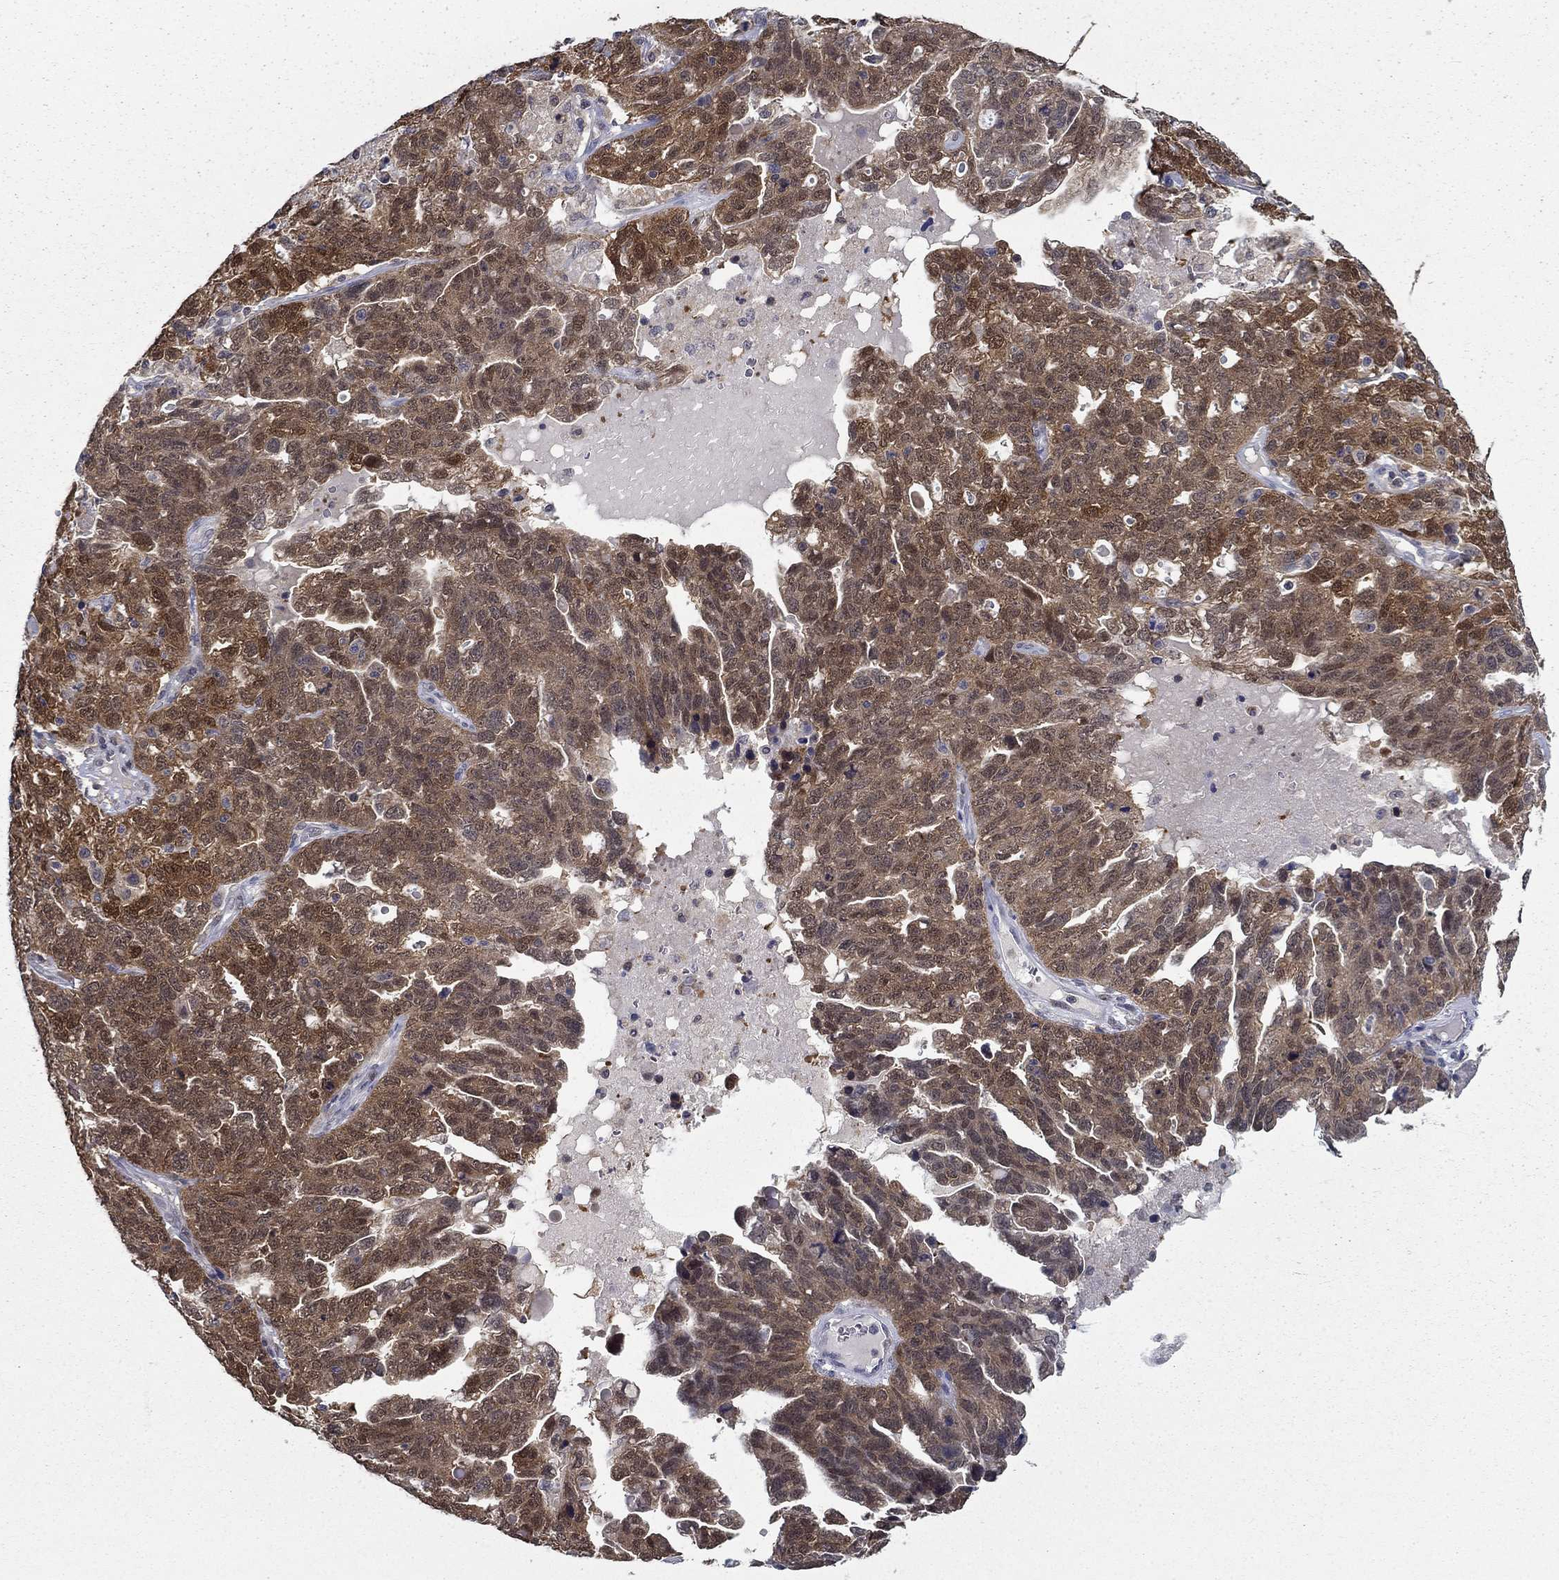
{"staining": {"intensity": "moderate", "quantity": ">75%", "location": "cytoplasmic/membranous"}, "tissue": "ovarian cancer", "cell_type": "Tumor cells", "image_type": "cancer", "snomed": [{"axis": "morphology", "description": "Cystadenocarcinoma, serous, NOS"}, {"axis": "topography", "description": "Ovary"}], "caption": "Human ovarian cancer (serous cystadenocarcinoma) stained with a brown dye shows moderate cytoplasmic/membranous positive staining in approximately >75% of tumor cells.", "gene": "NIT2", "patient": {"sex": "female", "age": 71}}